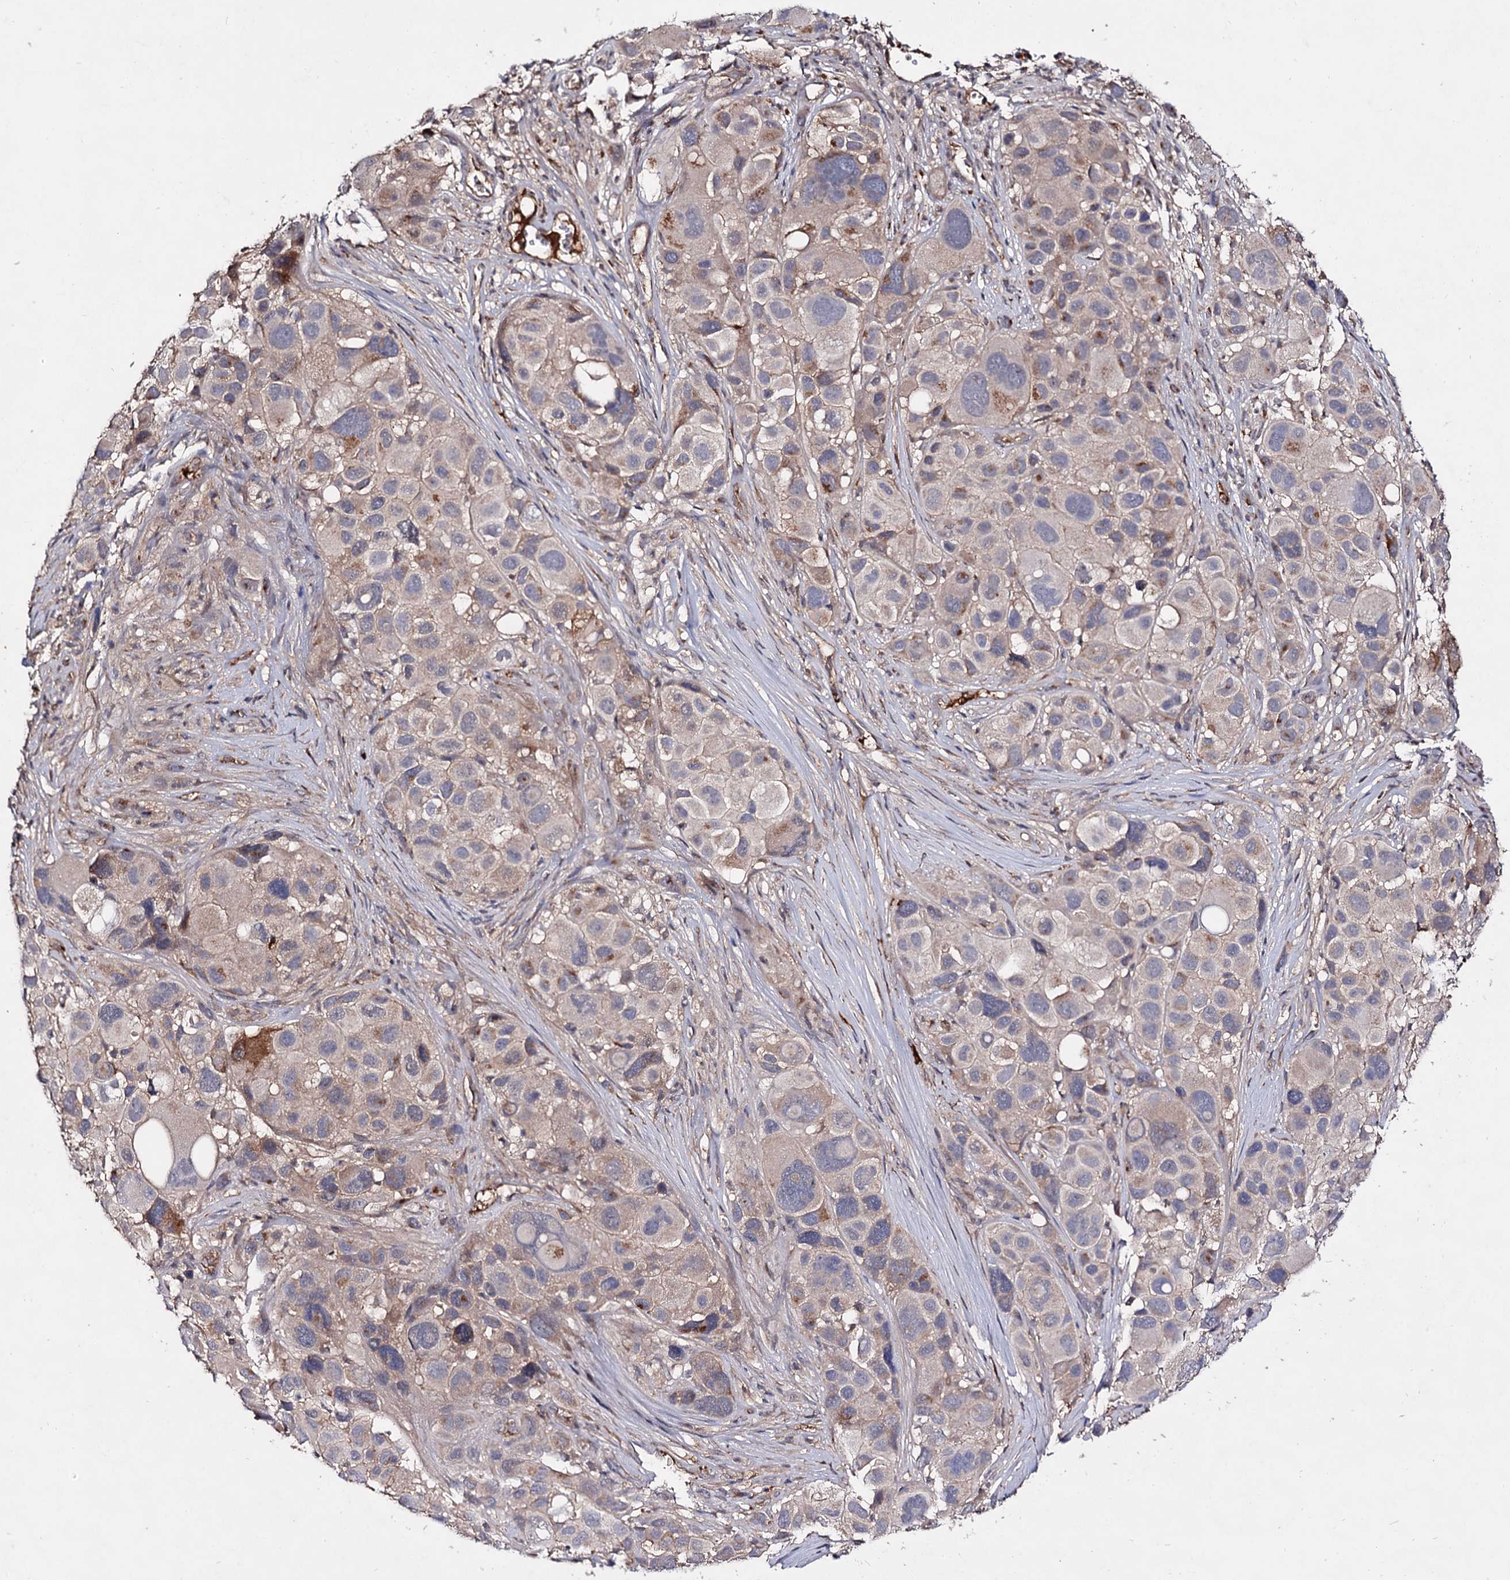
{"staining": {"intensity": "negative", "quantity": "none", "location": "none"}, "tissue": "melanoma", "cell_type": "Tumor cells", "image_type": "cancer", "snomed": [{"axis": "morphology", "description": "Malignant melanoma, NOS"}, {"axis": "topography", "description": "Skin of trunk"}], "caption": "A high-resolution photomicrograph shows immunohistochemistry staining of melanoma, which exhibits no significant staining in tumor cells.", "gene": "ARFIP2", "patient": {"sex": "male", "age": 71}}